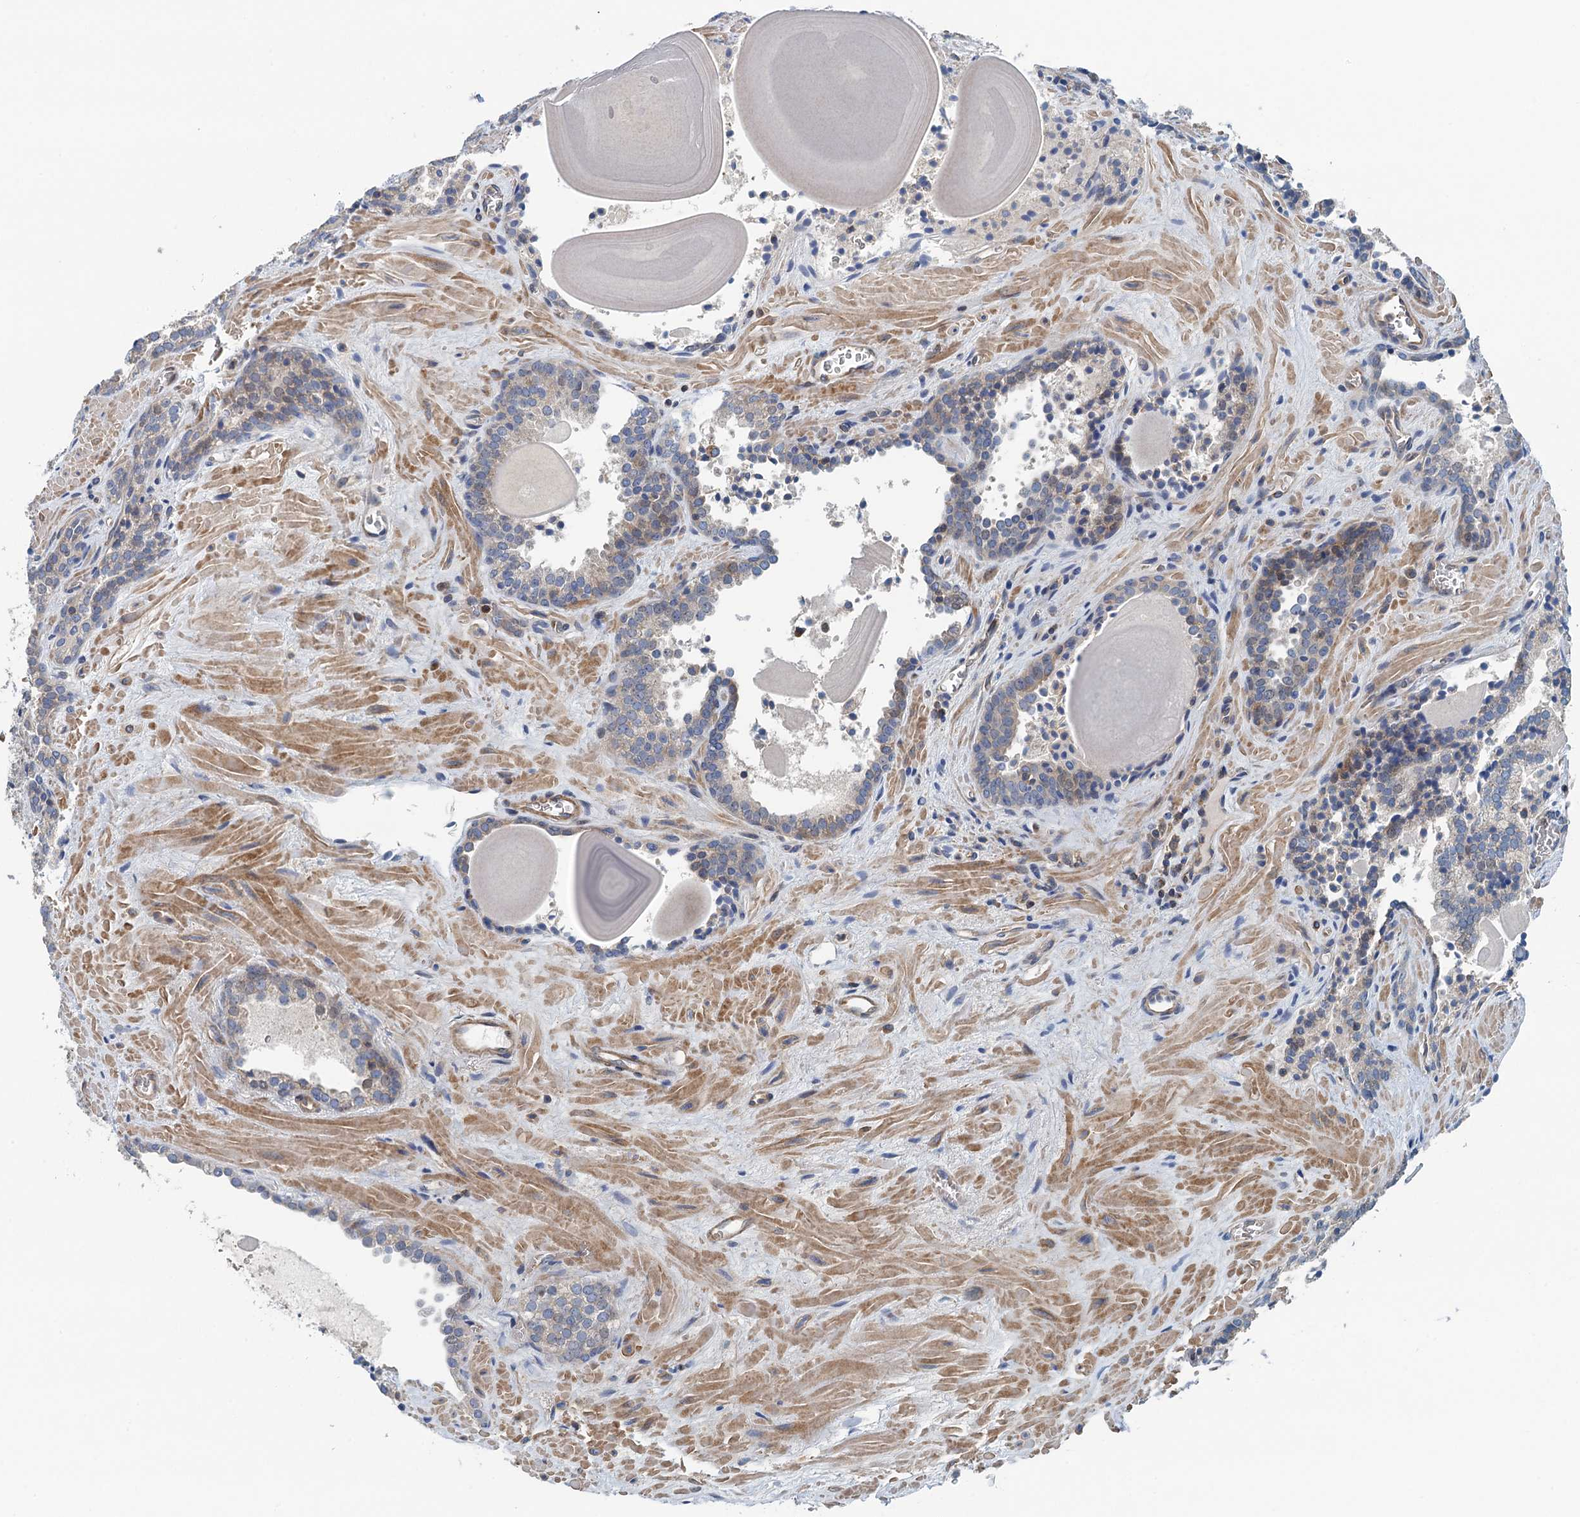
{"staining": {"intensity": "negative", "quantity": "none", "location": "none"}, "tissue": "prostate cancer", "cell_type": "Tumor cells", "image_type": "cancer", "snomed": [{"axis": "morphology", "description": "Adenocarcinoma, High grade"}, {"axis": "topography", "description": "Prostate"}], "caption": "An image of high-grade adenocarcinoma (prostate) stained for a protein exhibits no brown staining in tumor cells.", "gene": "PPP1R14D", "patient": {"sex": "male", "age": 66}}